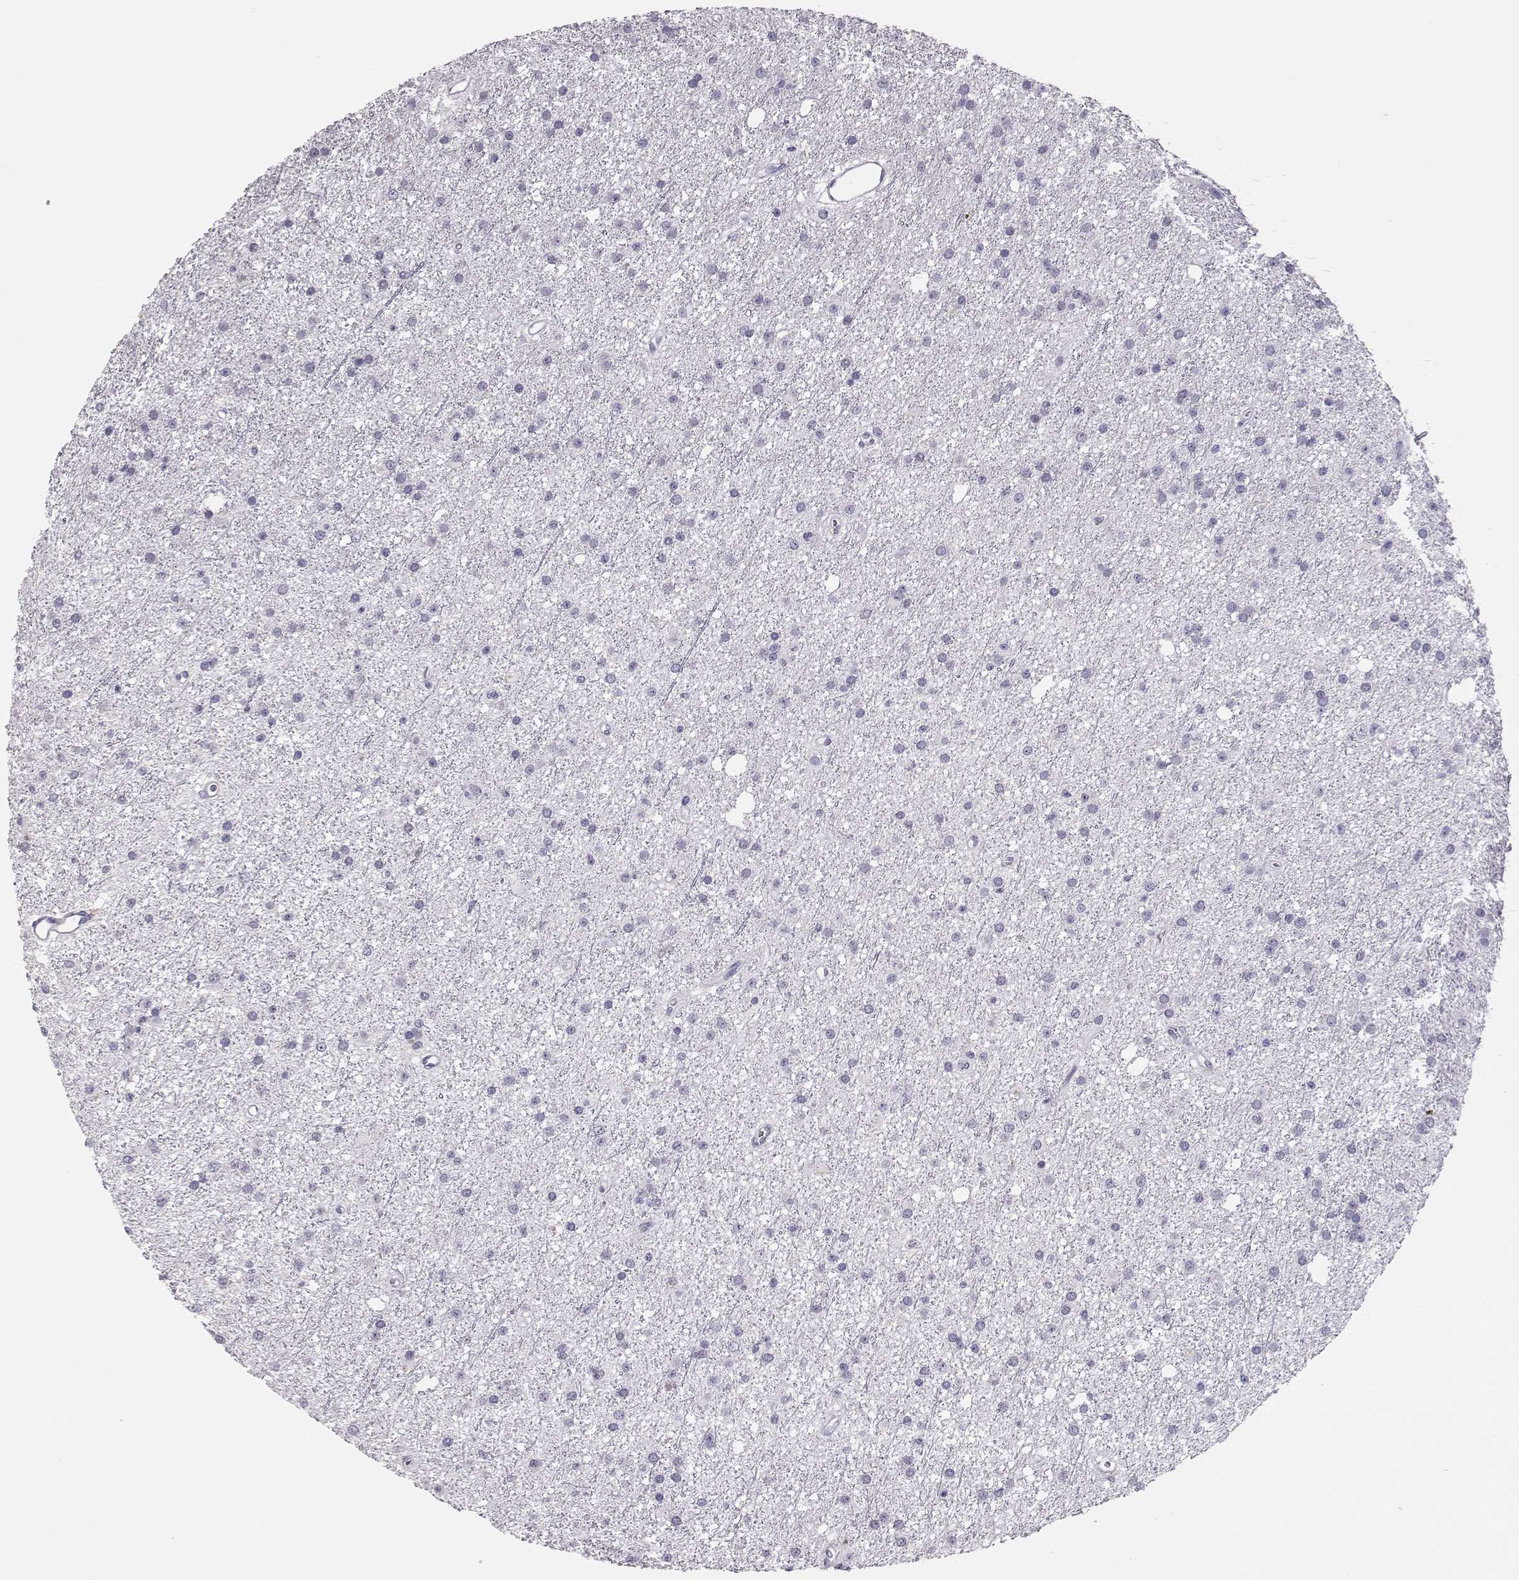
{"staining": {"intensity": "negative", "quantity": "none", "location": "none"}, "tissue": "glioma", "cell_type": "Tumor cells", "image_type": "cancer", "snomed": [{"axis": "morphology", "description": "Glioma, malignant, Low grade"}, {"axis": "topography", "description": "Brain"}], "caption": "Tumor cells show no significant protein expression in glioma.", "gene": "SGO1", "patient": {"sex": "male", "age": 27}}